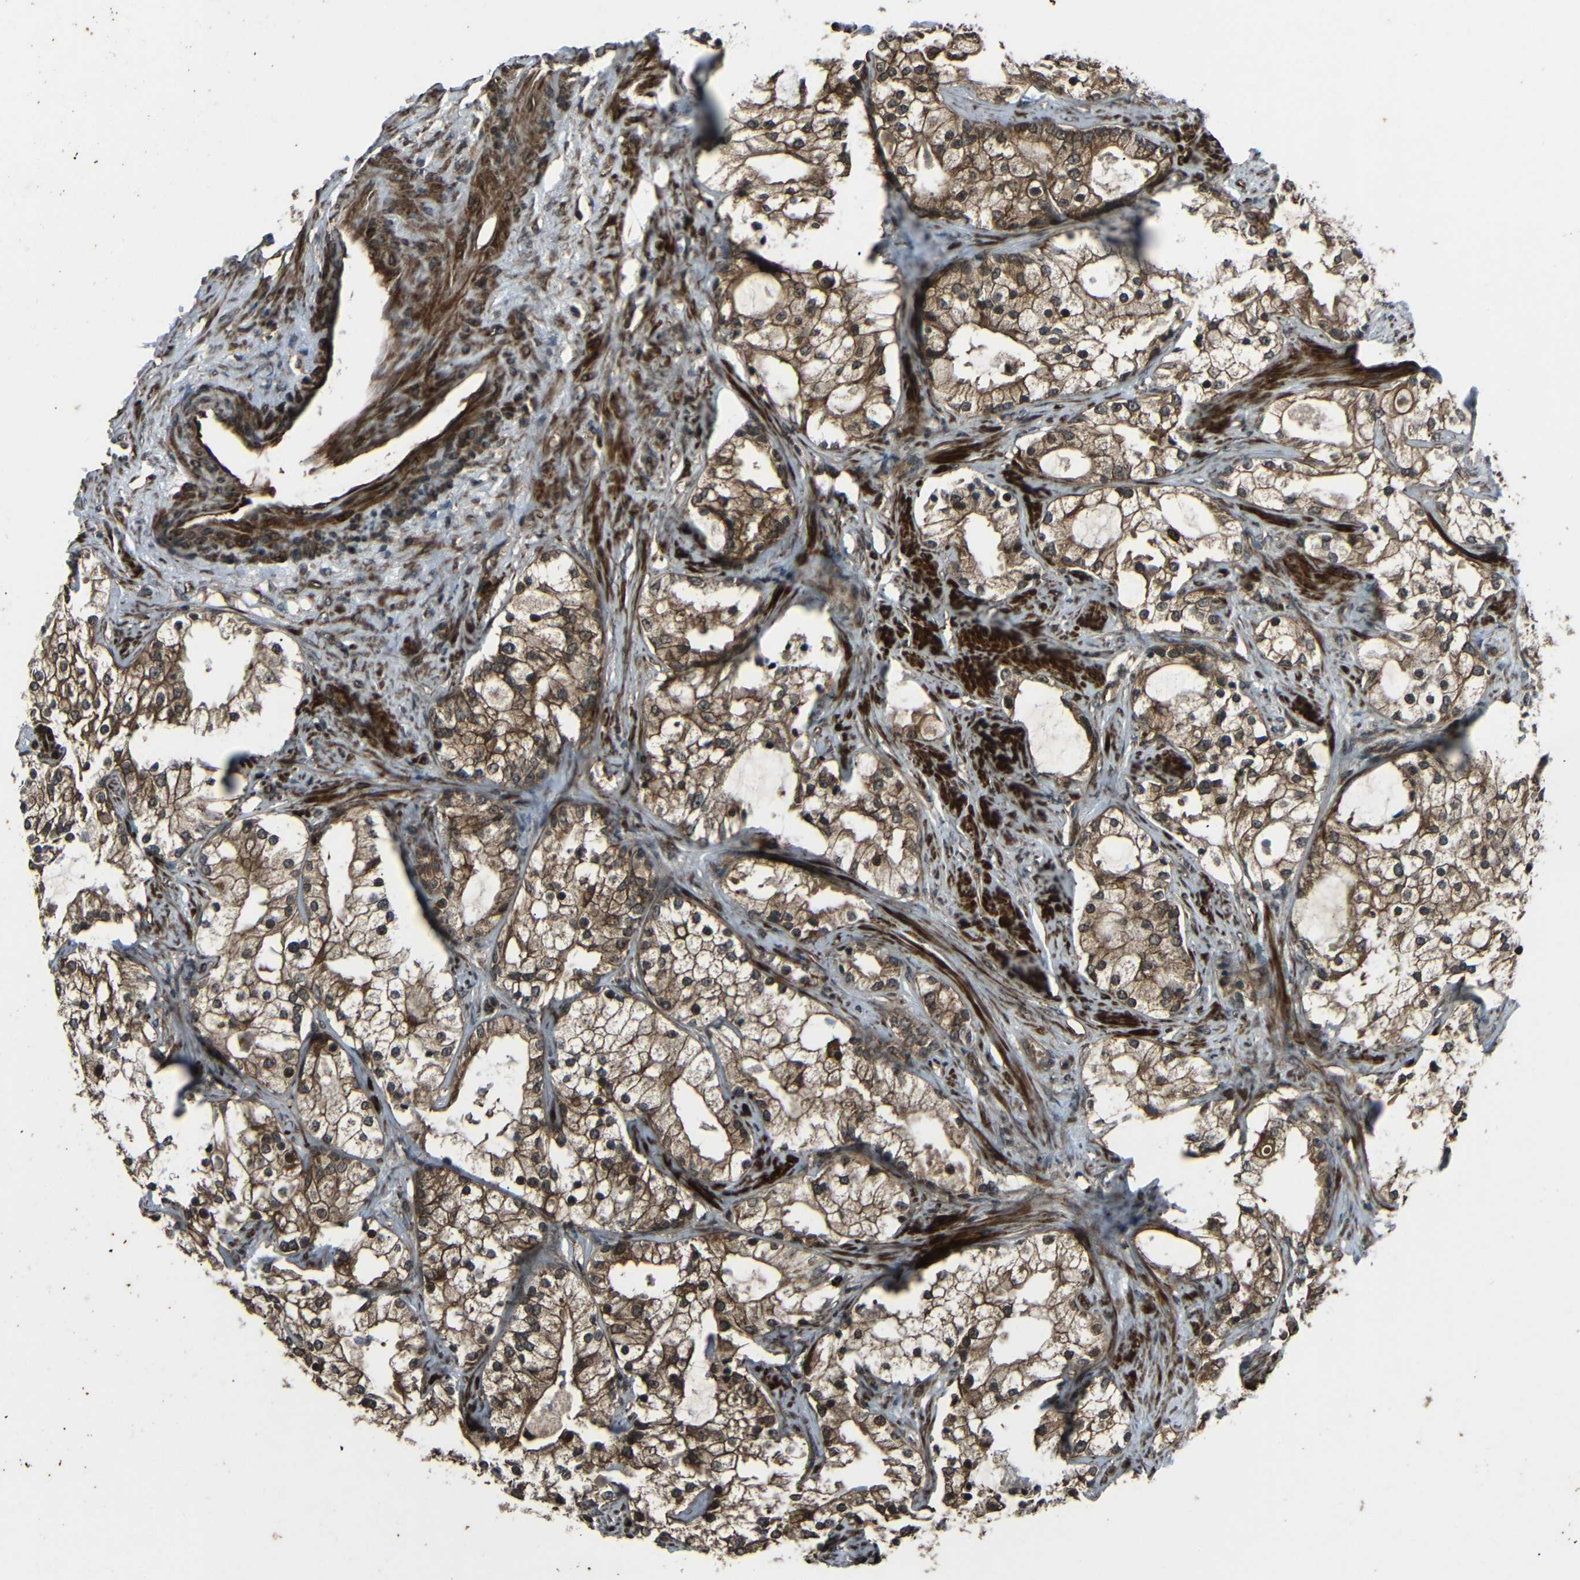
{"staining": {"intensity": "strong", "quantity": "25%-75%", "location": "cytoplasmic/membranous"}, "tissue": "prostate cancer", "cell_type": "Tumor cells", "image_type": "cancer", "snomed": [{"axis": "morphology", "description": "Adenocarcinoma, Low grade"}, {"axis": "topography", "description": "Prostate"}], "caption": "This histopathology image demonstrates IHC staining of human prostate cancer (low-grade adenocarcinoma), with high strong cytoplasmic/membranous positivity in about 25%-75% of tumor cells.", "gene": "PLK2", "patient": {"sex": "male", "age": 58}}